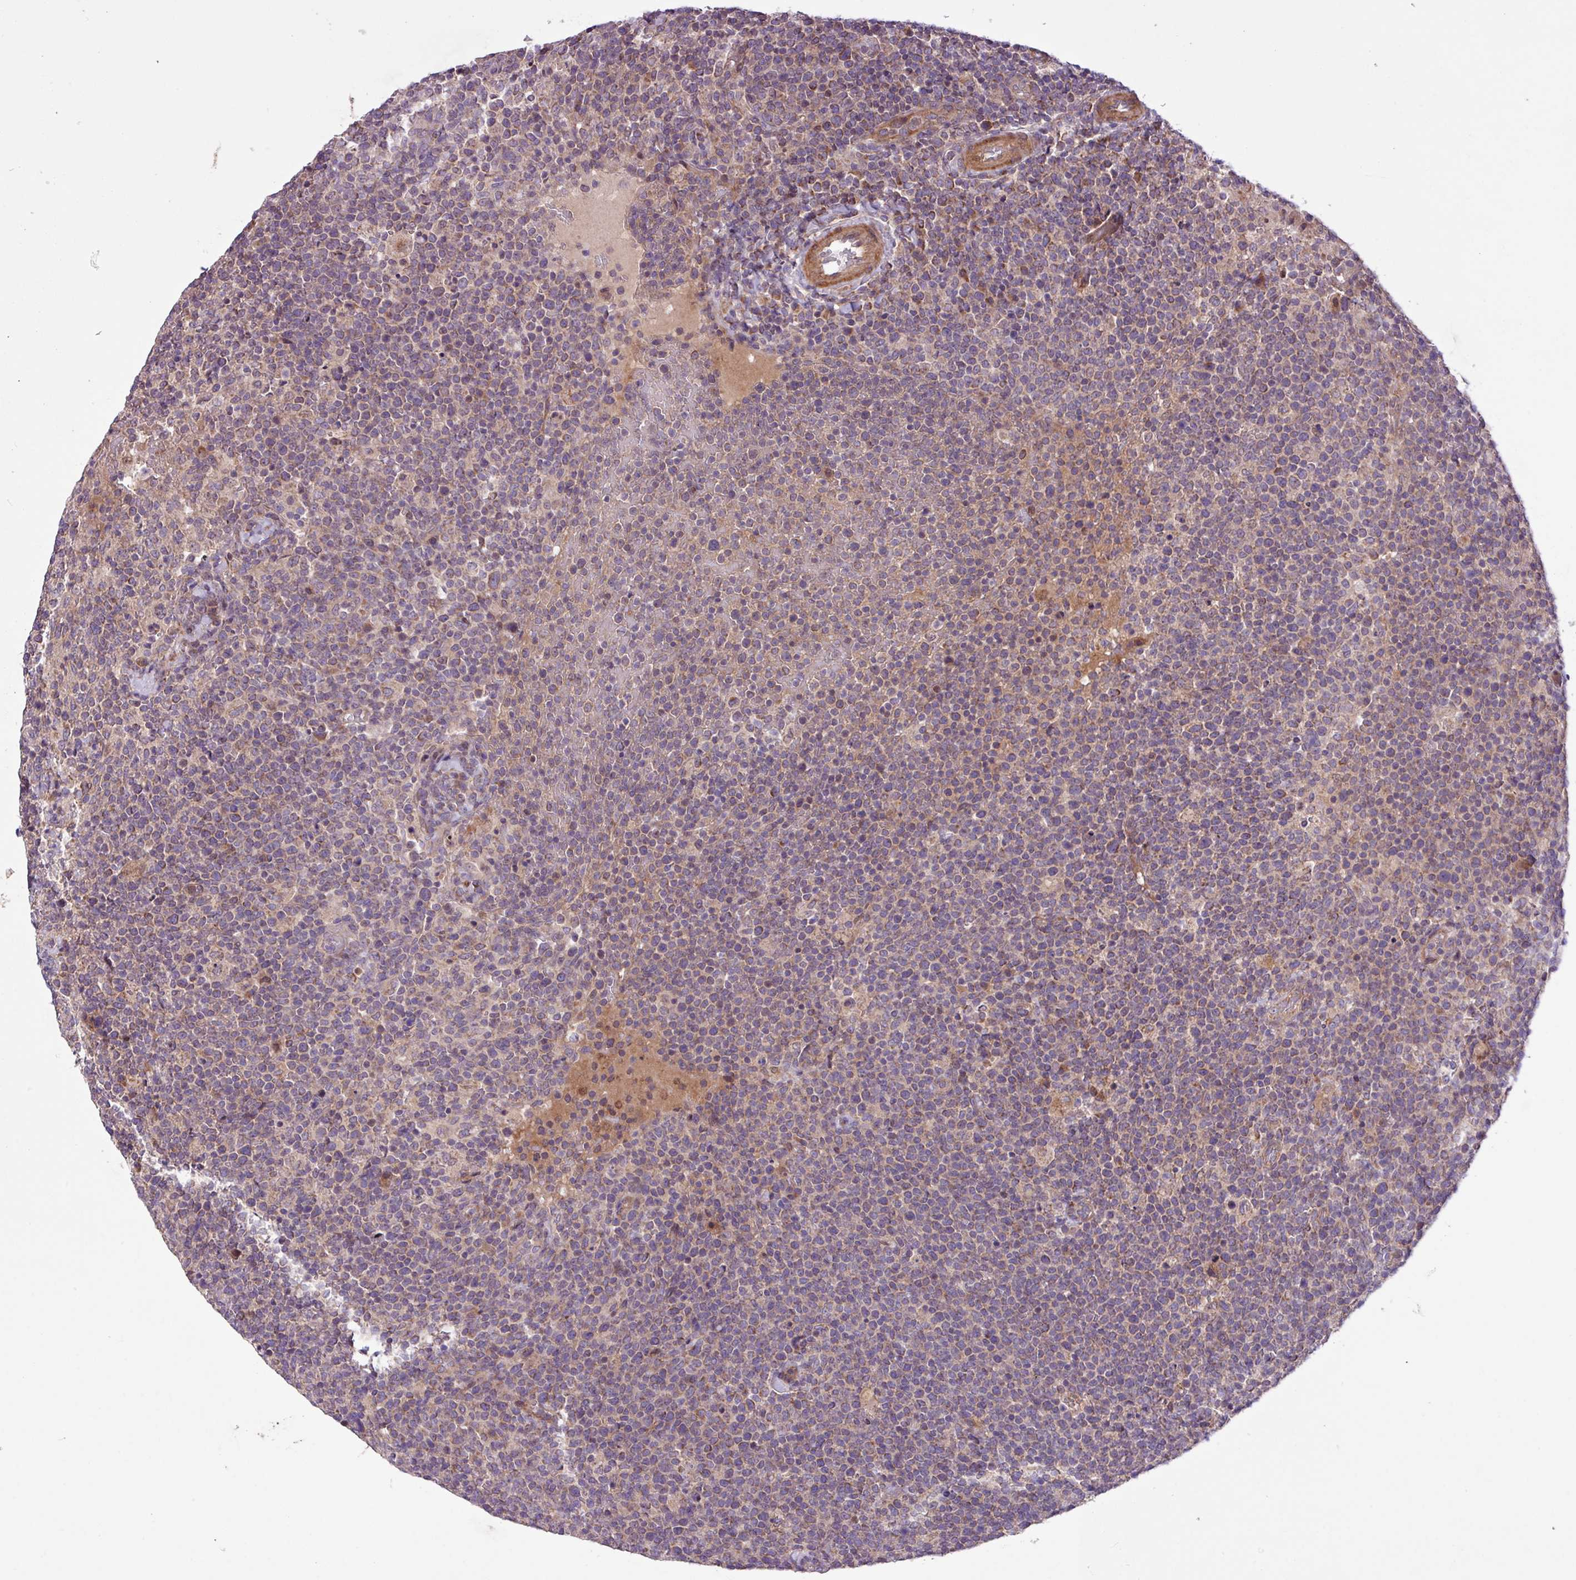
{"staining": {"intensity": "weak", "quantity": "25%-75%", "location": "cytoplasmic/membranous"}, "tissue": "lymphoma", "cell_type": "Tumor cells", "image_type": "cancer", "snomed": [{"axis": "morphology", "description": "Malignant lymphoma, non-Hodgkin's type, High grade"}, {"axis": "topography", "description": "Lymph node"}], "caption": "Weak cytoplasmic/membranous protein positivity is present in about 25%-75% of tumor cells in lymphoma.", "gene": "TIMM10B", "patient": {"sex": "male", "age": 61}}